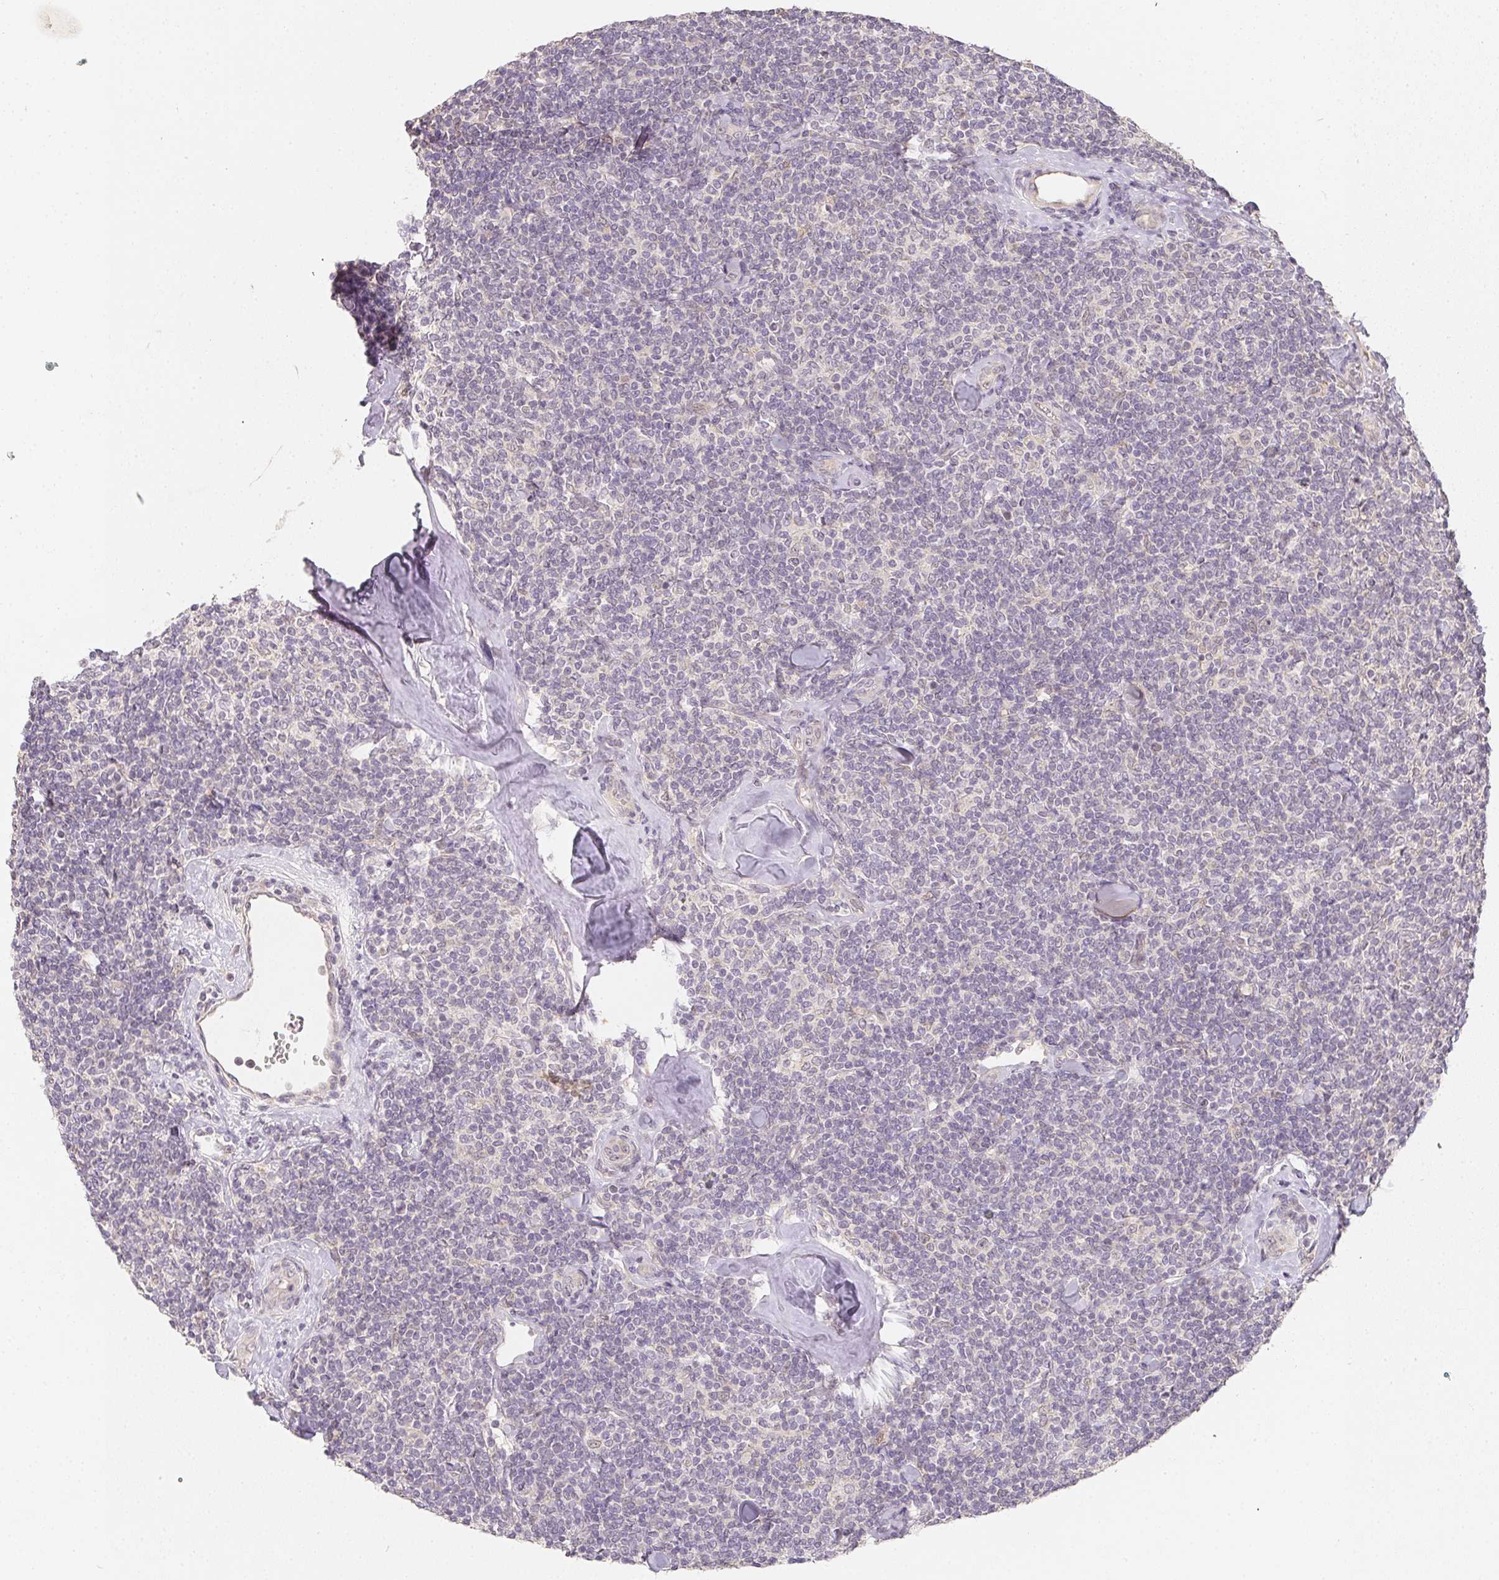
{"staining": {"intensity": "negative", "quantity": "none", "location": "none"}, "tissue": "lymphoma", "cell_type": "Tumor cells", "image_type": "cancer", "snomed": [{"axis": "morphology", "description": "Malignant lymphoma, non-Hodgkin's type, Low grade"}, {"axis": "topography", "description": "Lymph node"}], "caption": "Immunohistochemistry (IHC) photomicrograph of lymphoma stained for a protein (brown), which reveals no expression in tumor cells.", "gene": "SOAT1", "patient": {"sex": "female", "age": 56}}